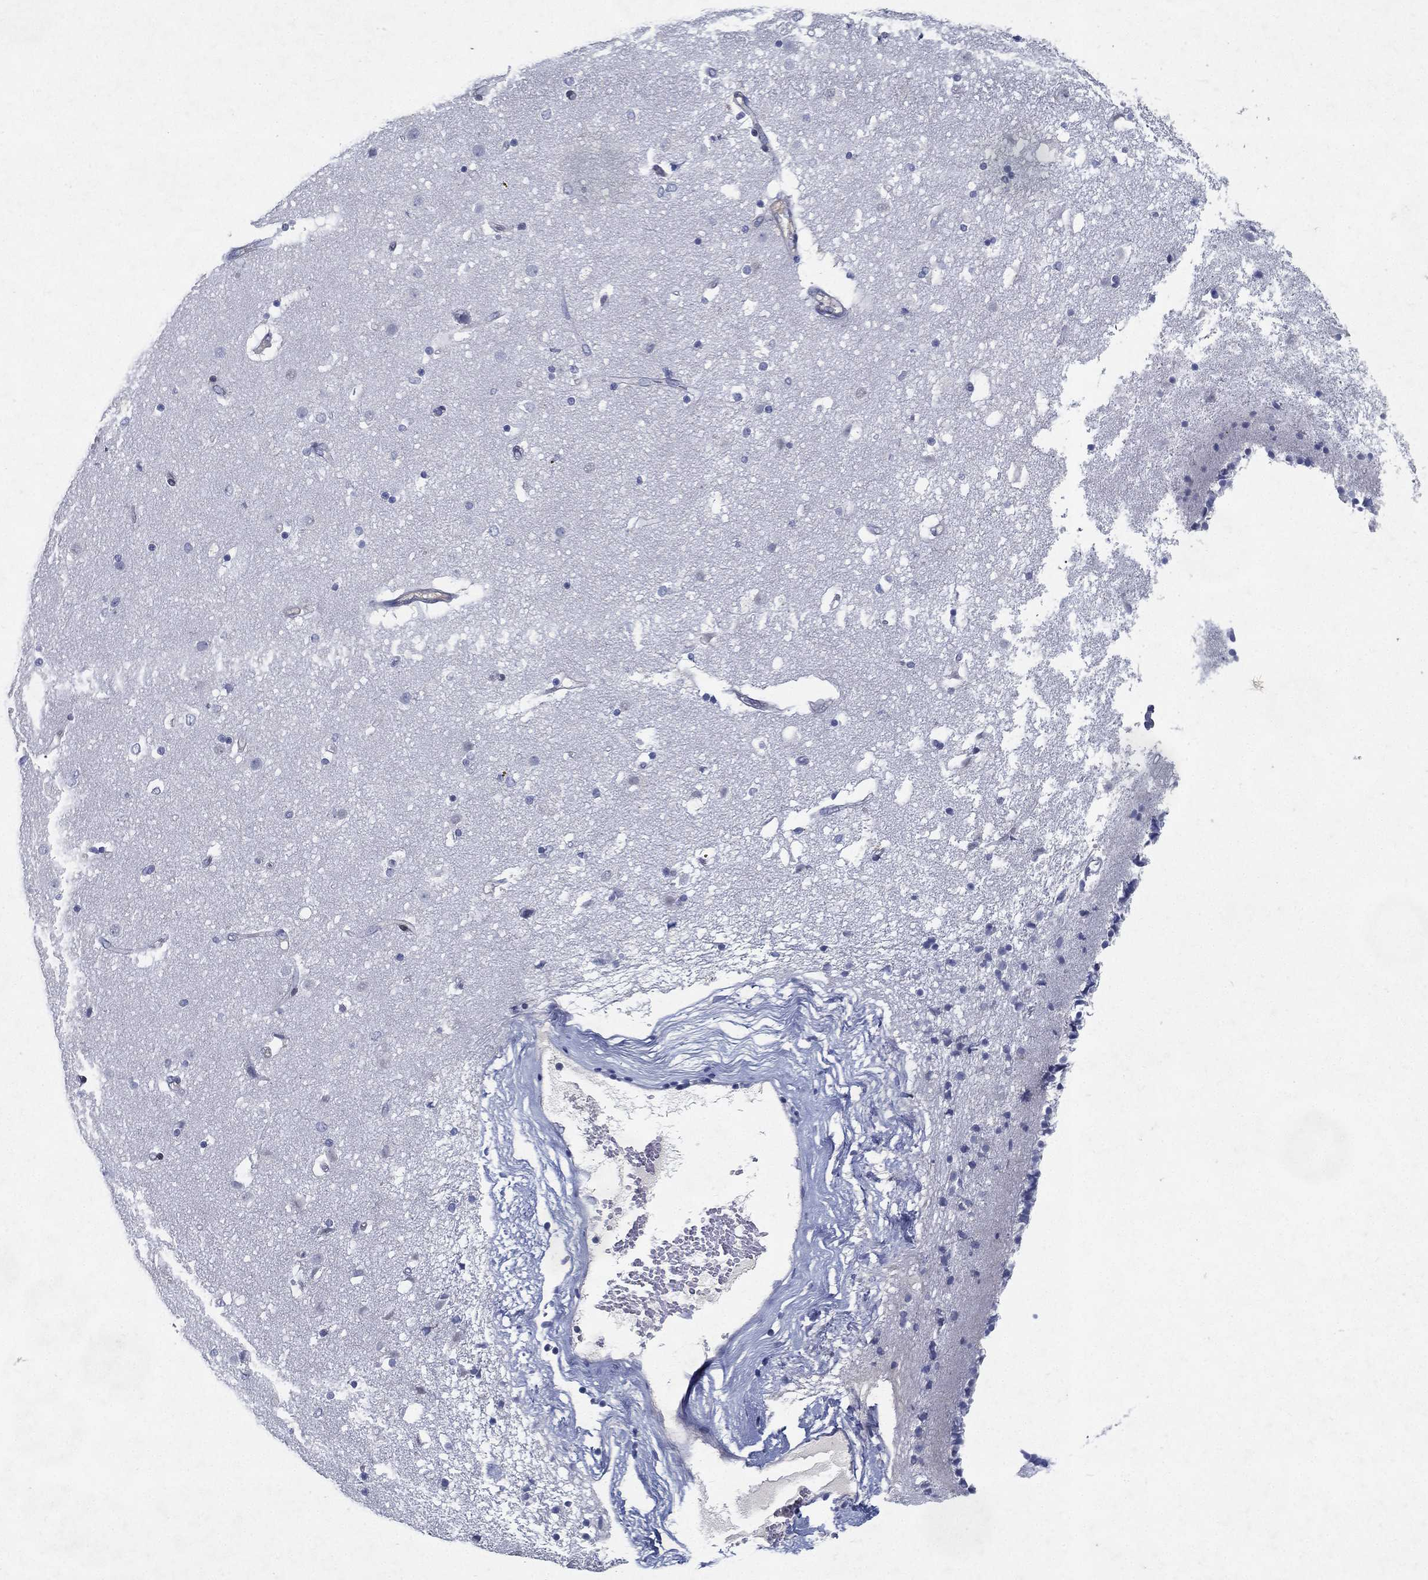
{"staining": {"intensity": "negative", "quantity": "none", "location": "none"}, "tissue": "caudate", "cell_type": "Glial cells", "image_type": "normal", "snomed": [{"axis": "morphology", "description": "Normal tissue, NOS"}, {"axis": "topography", "description": "Lateral ventricle wall"}], "caption": "The immunohistochemistry (IHC) histopathology image has no significant expression in glial cells of caudate. (Immunohistochemistry, brightfield microscopy, high magnification).", "gene": "RGS13", "patient": {"sex": "female", "age": 71}}